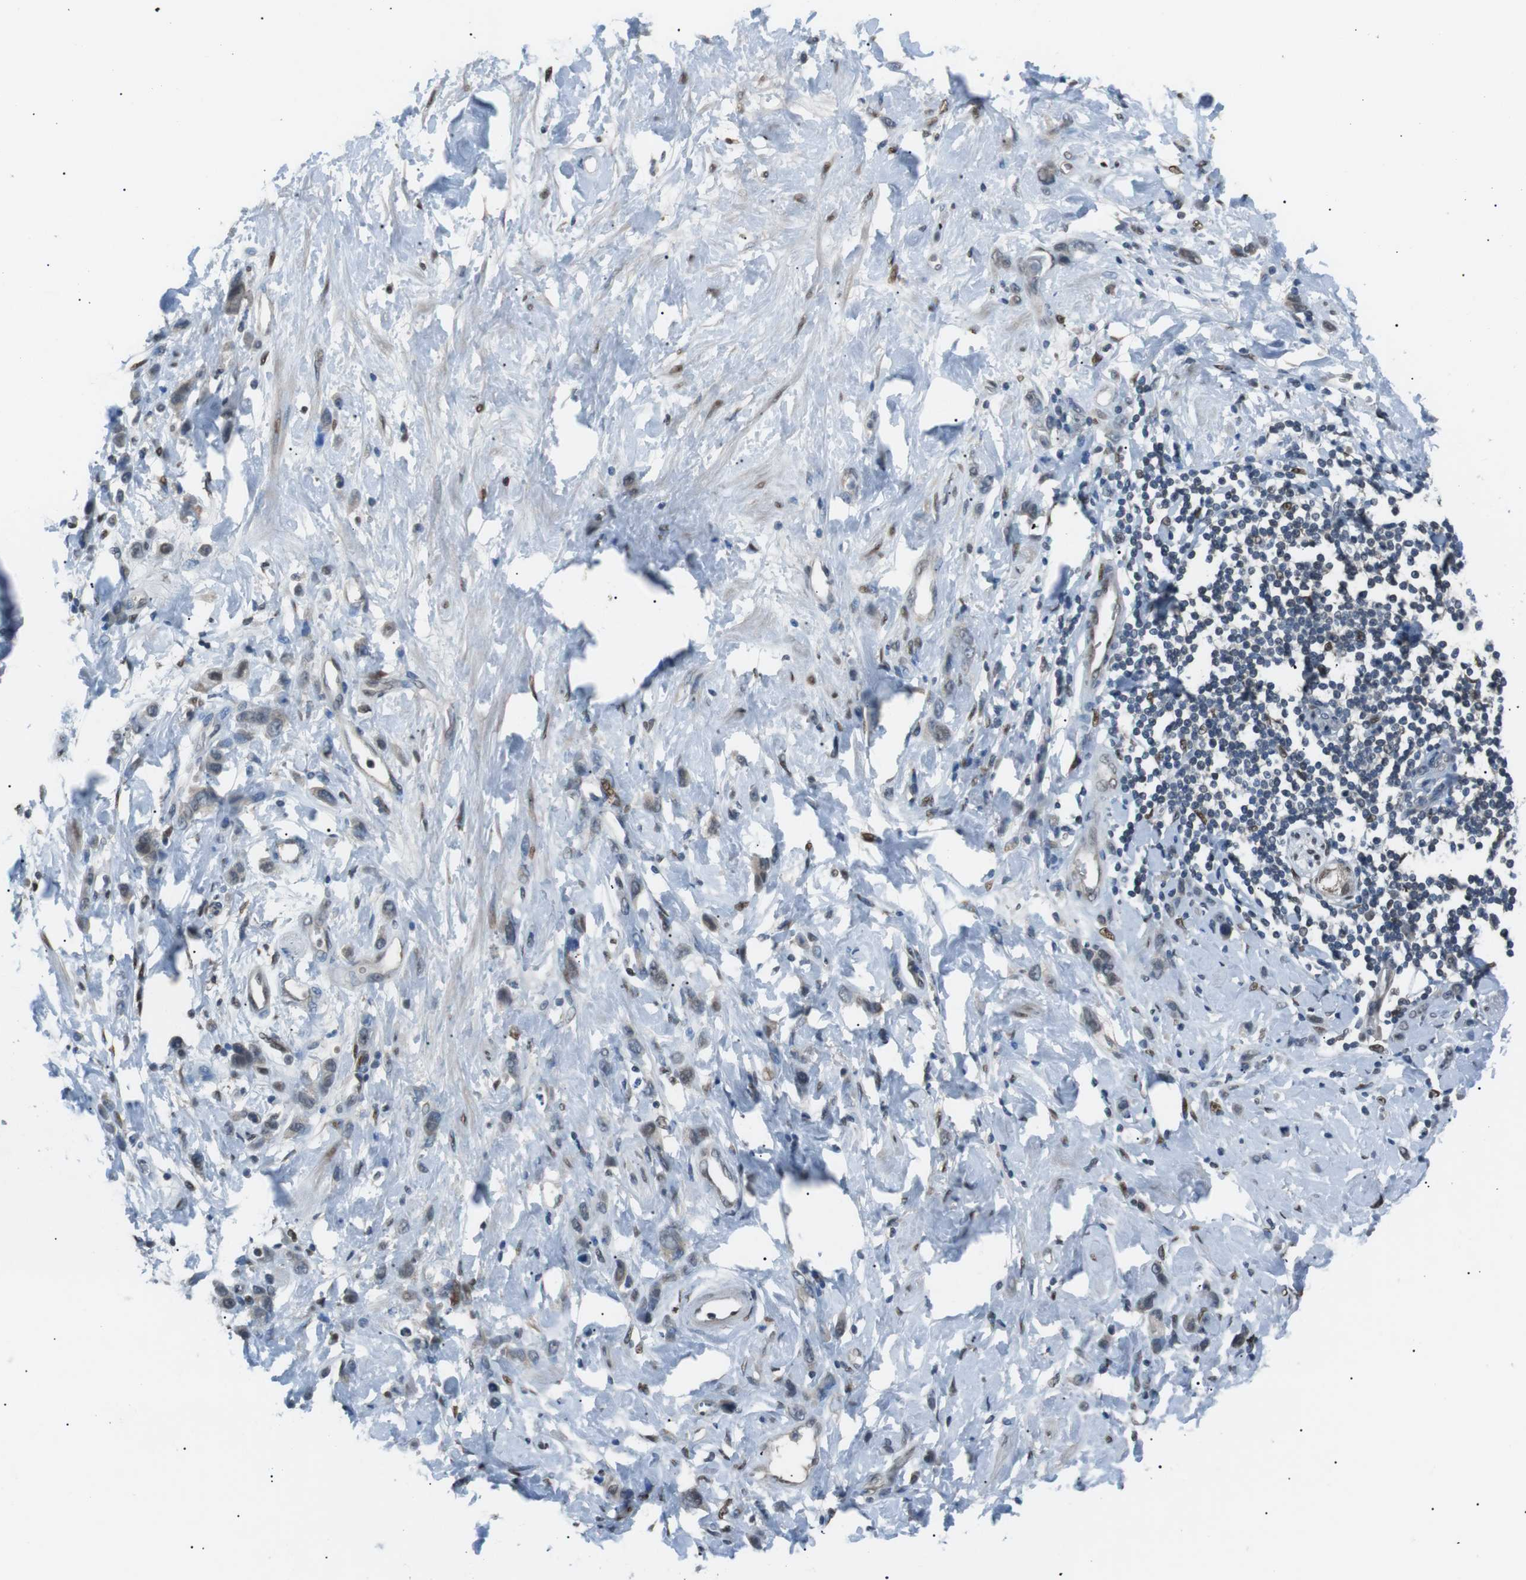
{"staining": {"intensity": "weak", "quantity": "25%-75%", "location": "cytoplasmic/membranous"}, "tissue": "stomach cancer", "cell_type": "Tumor cells", "image_type": "cancer", "snomed": [{"axis": "morphology", "description": "Normal tissue, NOS"}, {"axis": "morphology", "description": "Adenocarcinoma, NOS"}, {"axis": "topography", "description": "Stomach"}], "caption": "About 25%-75% of tumor cells in stomach cancer (adenocarcinoma) reveal weak cytoplasmic/membranous protein positivity as visualized by brown immunohistochemical staining.", "gene": "SRPK2", "patient": {"sex": "male", "age": 82}}